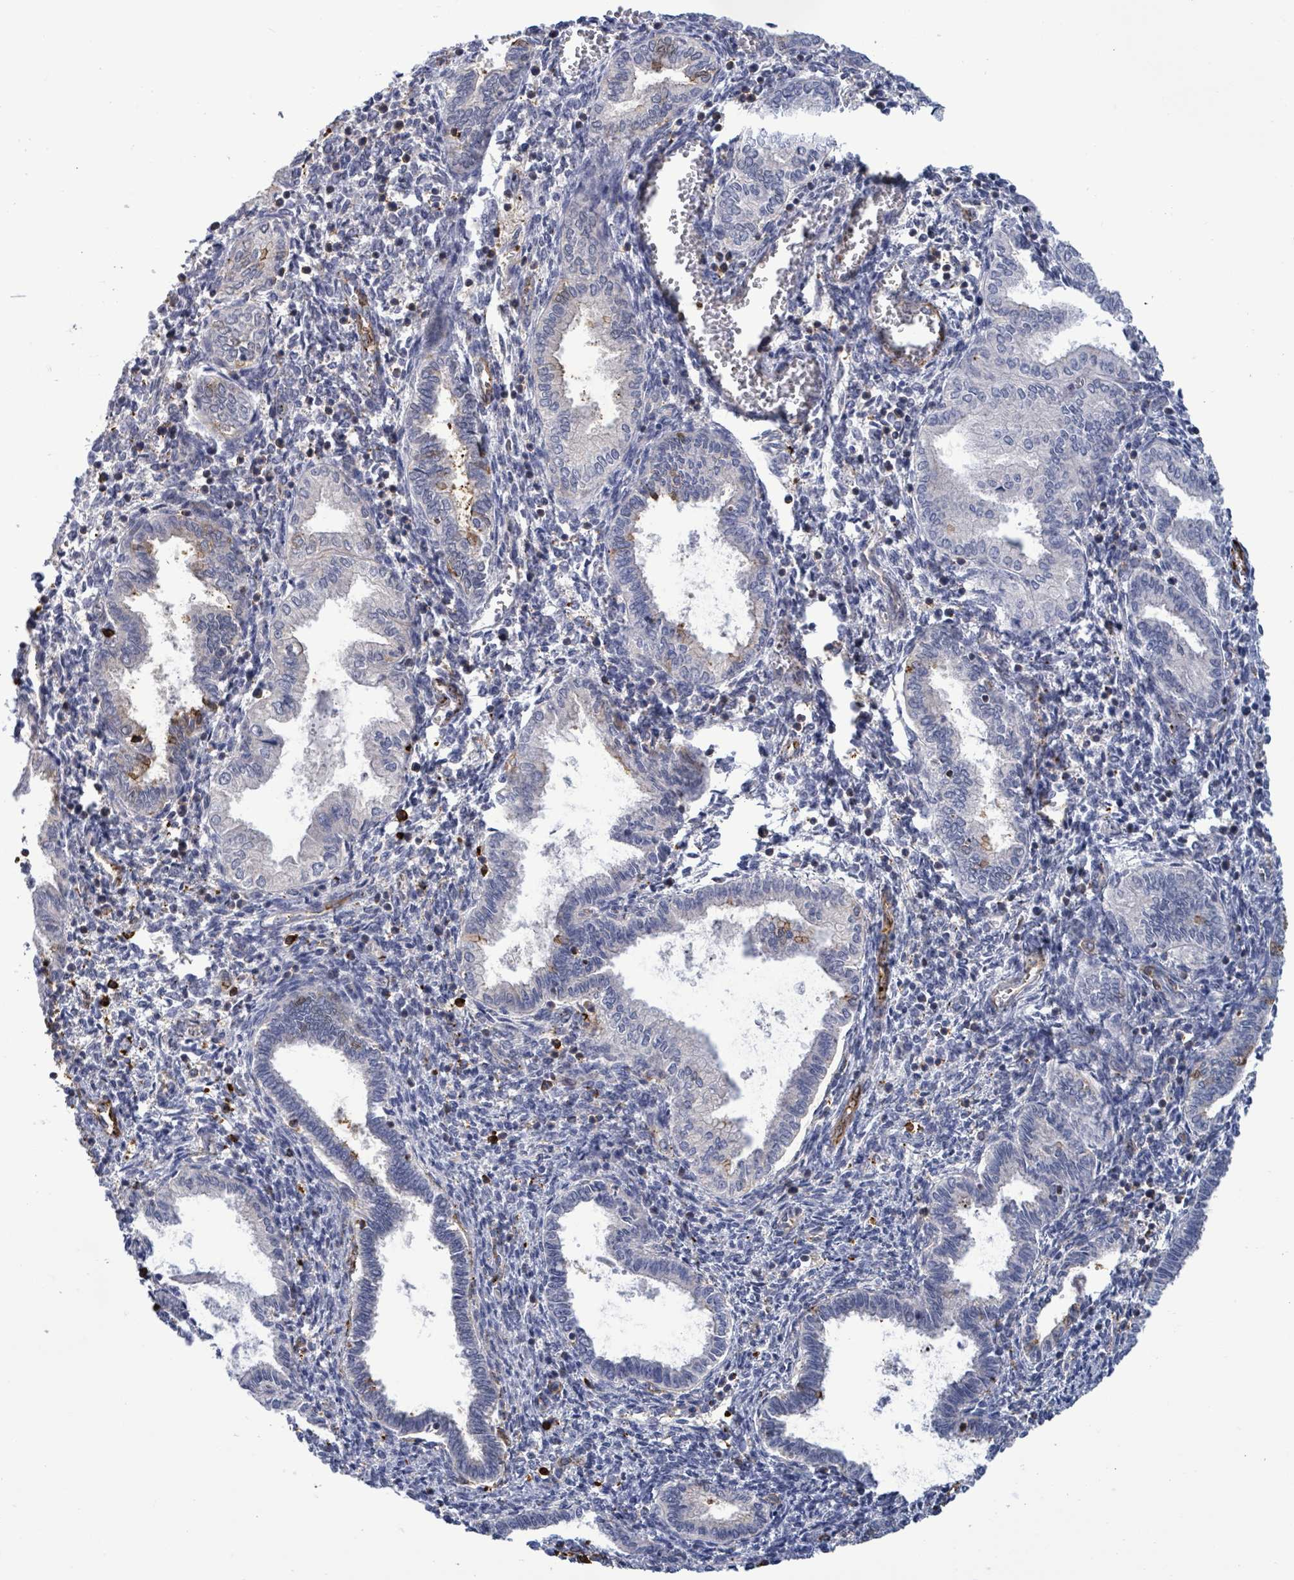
{"staining": {"intensity": "negative", "quantity": "none", "location": "none"}, "tissue": "endometrium", "cell_type": "Cells in endometrial stroma", "image_type": "normal", "snomed": [{"axis": "morphology", "description": "Normal tissue, NOS"}, {"axis": "topography", "description": "Endometrium"}], "caption": "DAB (3,3'-diaminobenzidine) immunohistochemical staining of unremarkable human endometrium reveals no significant staining in cells in endometrial stroma.", "gene": "PRKRIP1", "patient": {"sex": "female", "age": 37}}